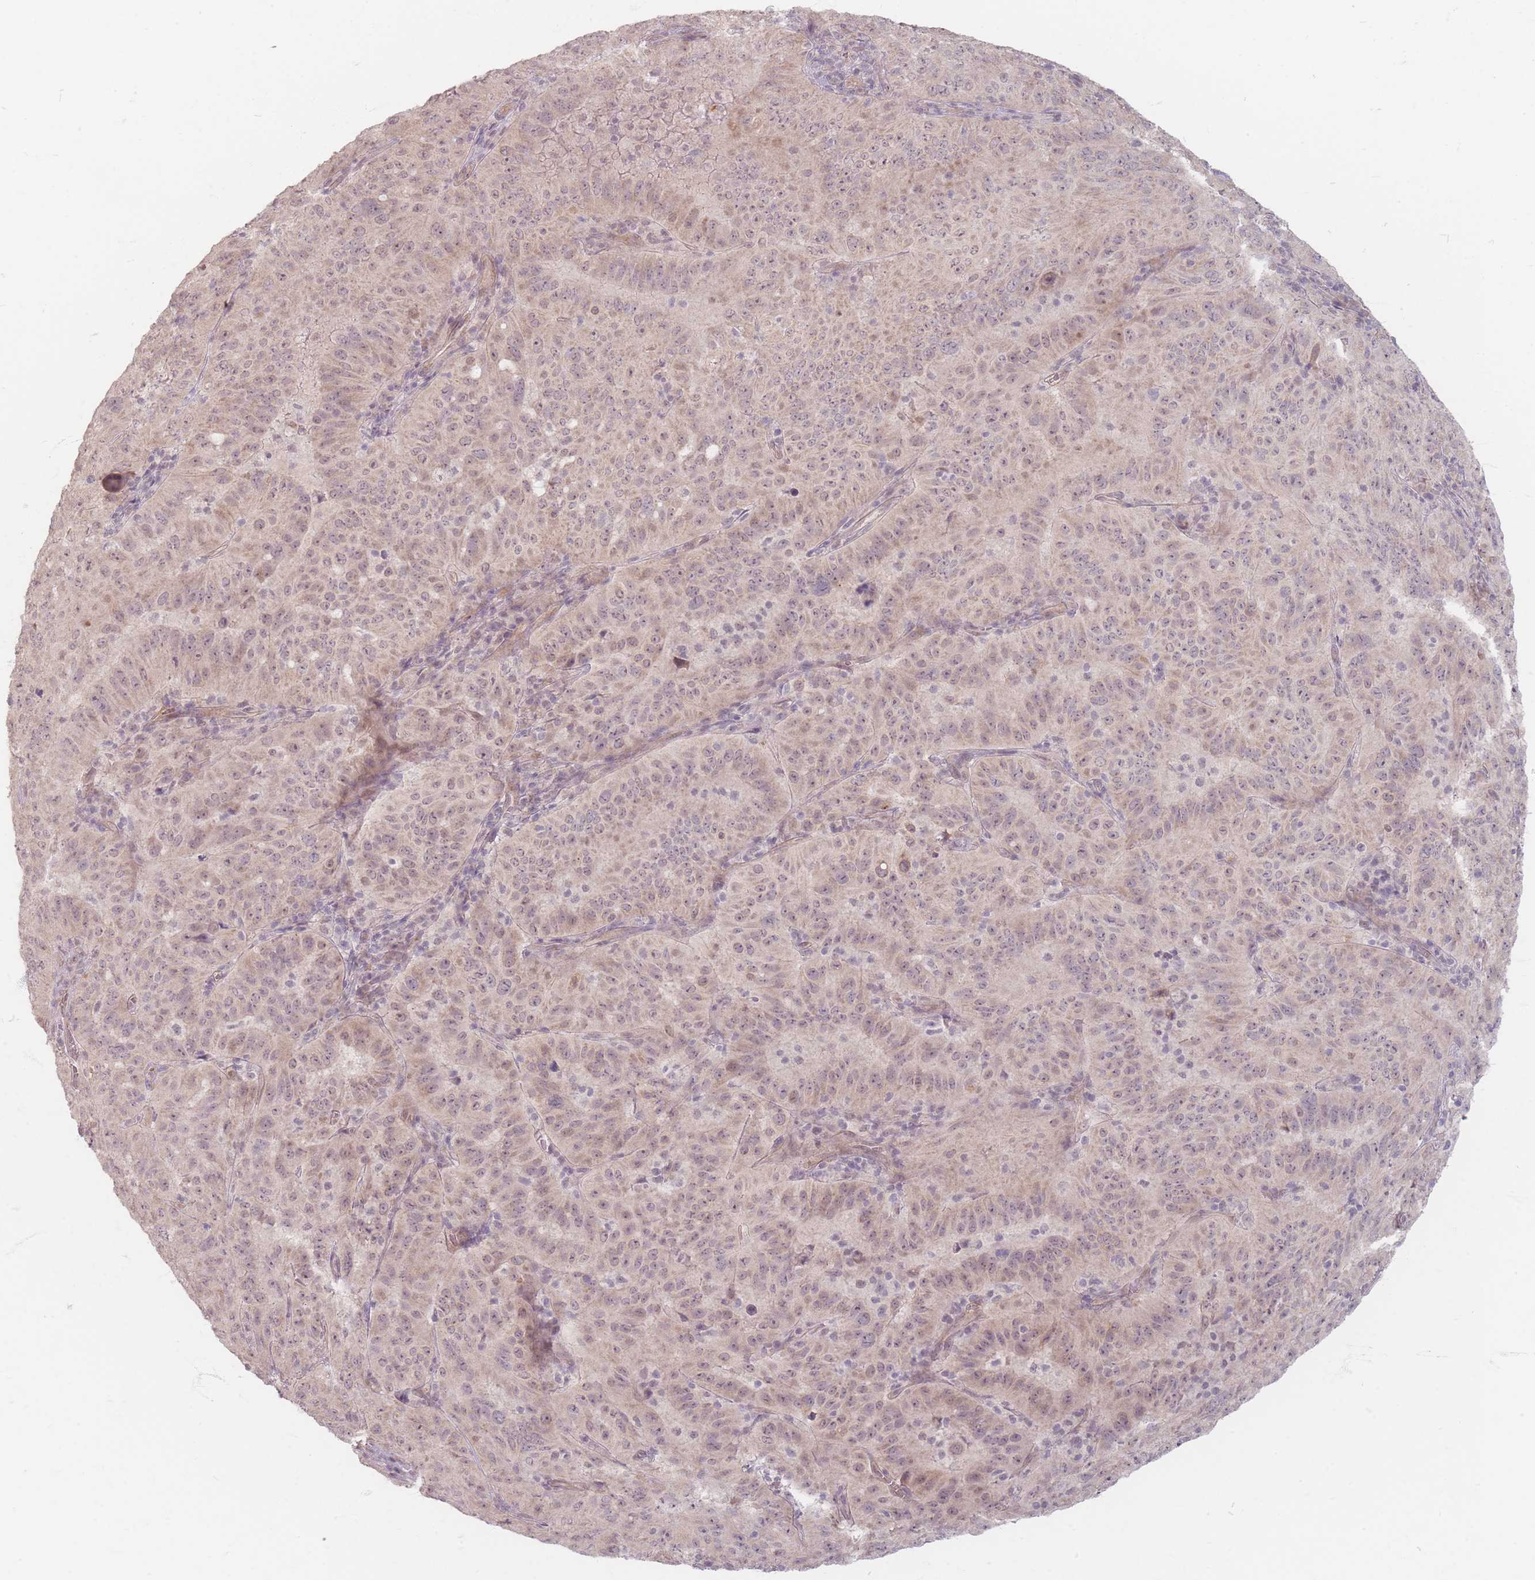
{"staining": {"intensity": "weak", "quantity": "25%-75%", "location": "cytoplasmic/membranous,nuclear"}, "tissue": "pancreatic cancer", "cell_type": "Tumor cells", "image_type": "cancer", "snomed": [{"axis": "morphology", "description": "Adenocarcinoma, NOS"}, {"axis": "topography", "description": "Pancreas"}], "caption": "Protein staining reveals weak cytoplasmic/membranous and nuclear expression in approximately 25%-75% of tumor cells in pancreatic adenocarcinoma.", "gene": "GABRA6", "patient": {"sex": "male", "age": 63}}